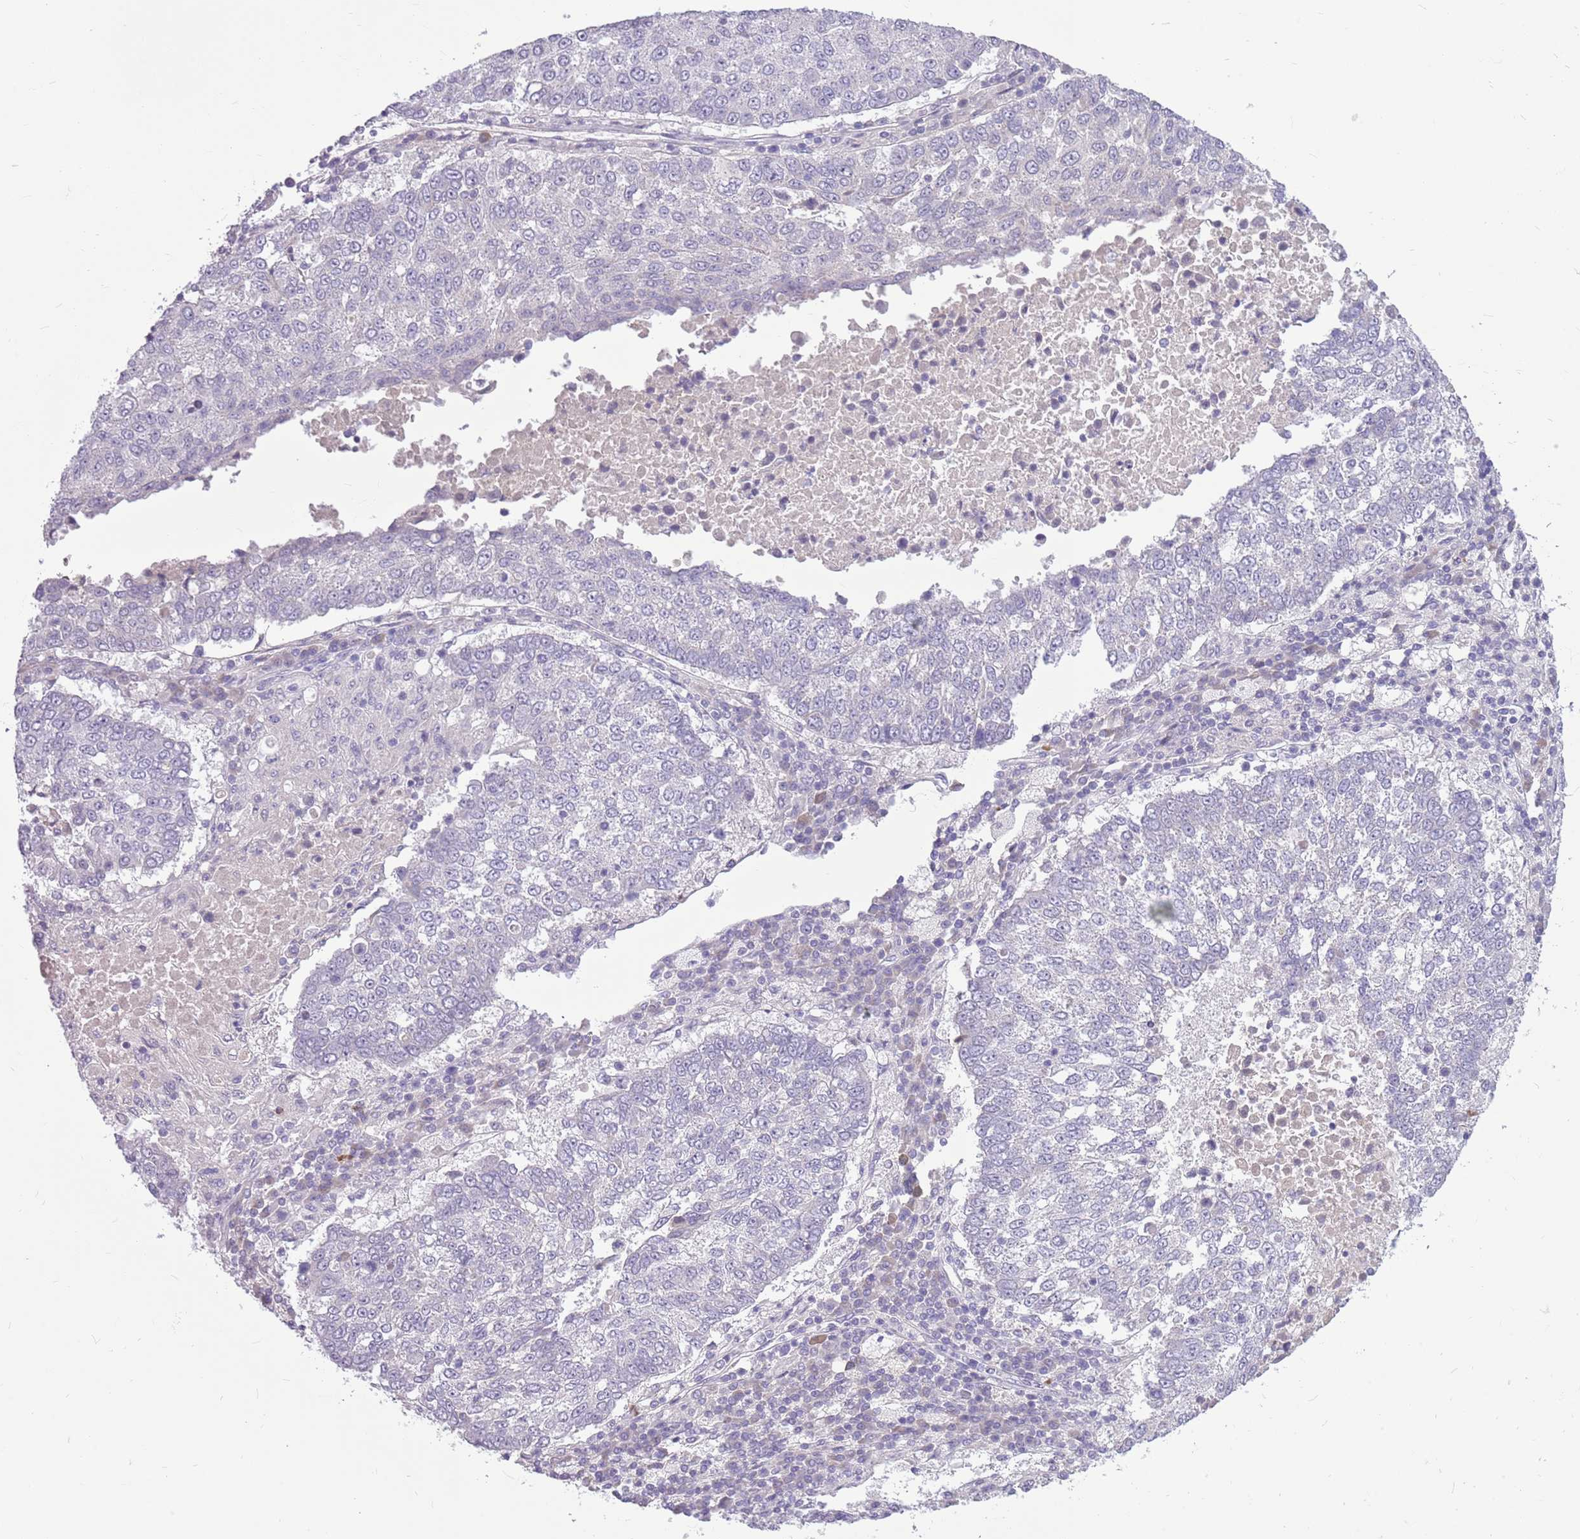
{"staining": {"intensity": "negative", "quantity": "none", "location": "none"}, "tissue": "lung cancer", "cell_type": "Tumor cells", "image_type": "cancer", "snomed": [{"axis": "morphology", "description": "Squamous cell carcinoma, NOS"}, {"axis": "topography", "description": "Lung"}], "caption": "A photomicrograph of human lung squamous cell carcinoma is negative for staining in tumor cells. Brightfield microscopy of immunohistochemistry (IHC) stained with DAB (brown) and hematoxylin (blue), captured at high magnification.", "gene": "ZNF425", "patient": {"sex": "male", "age": 73}}